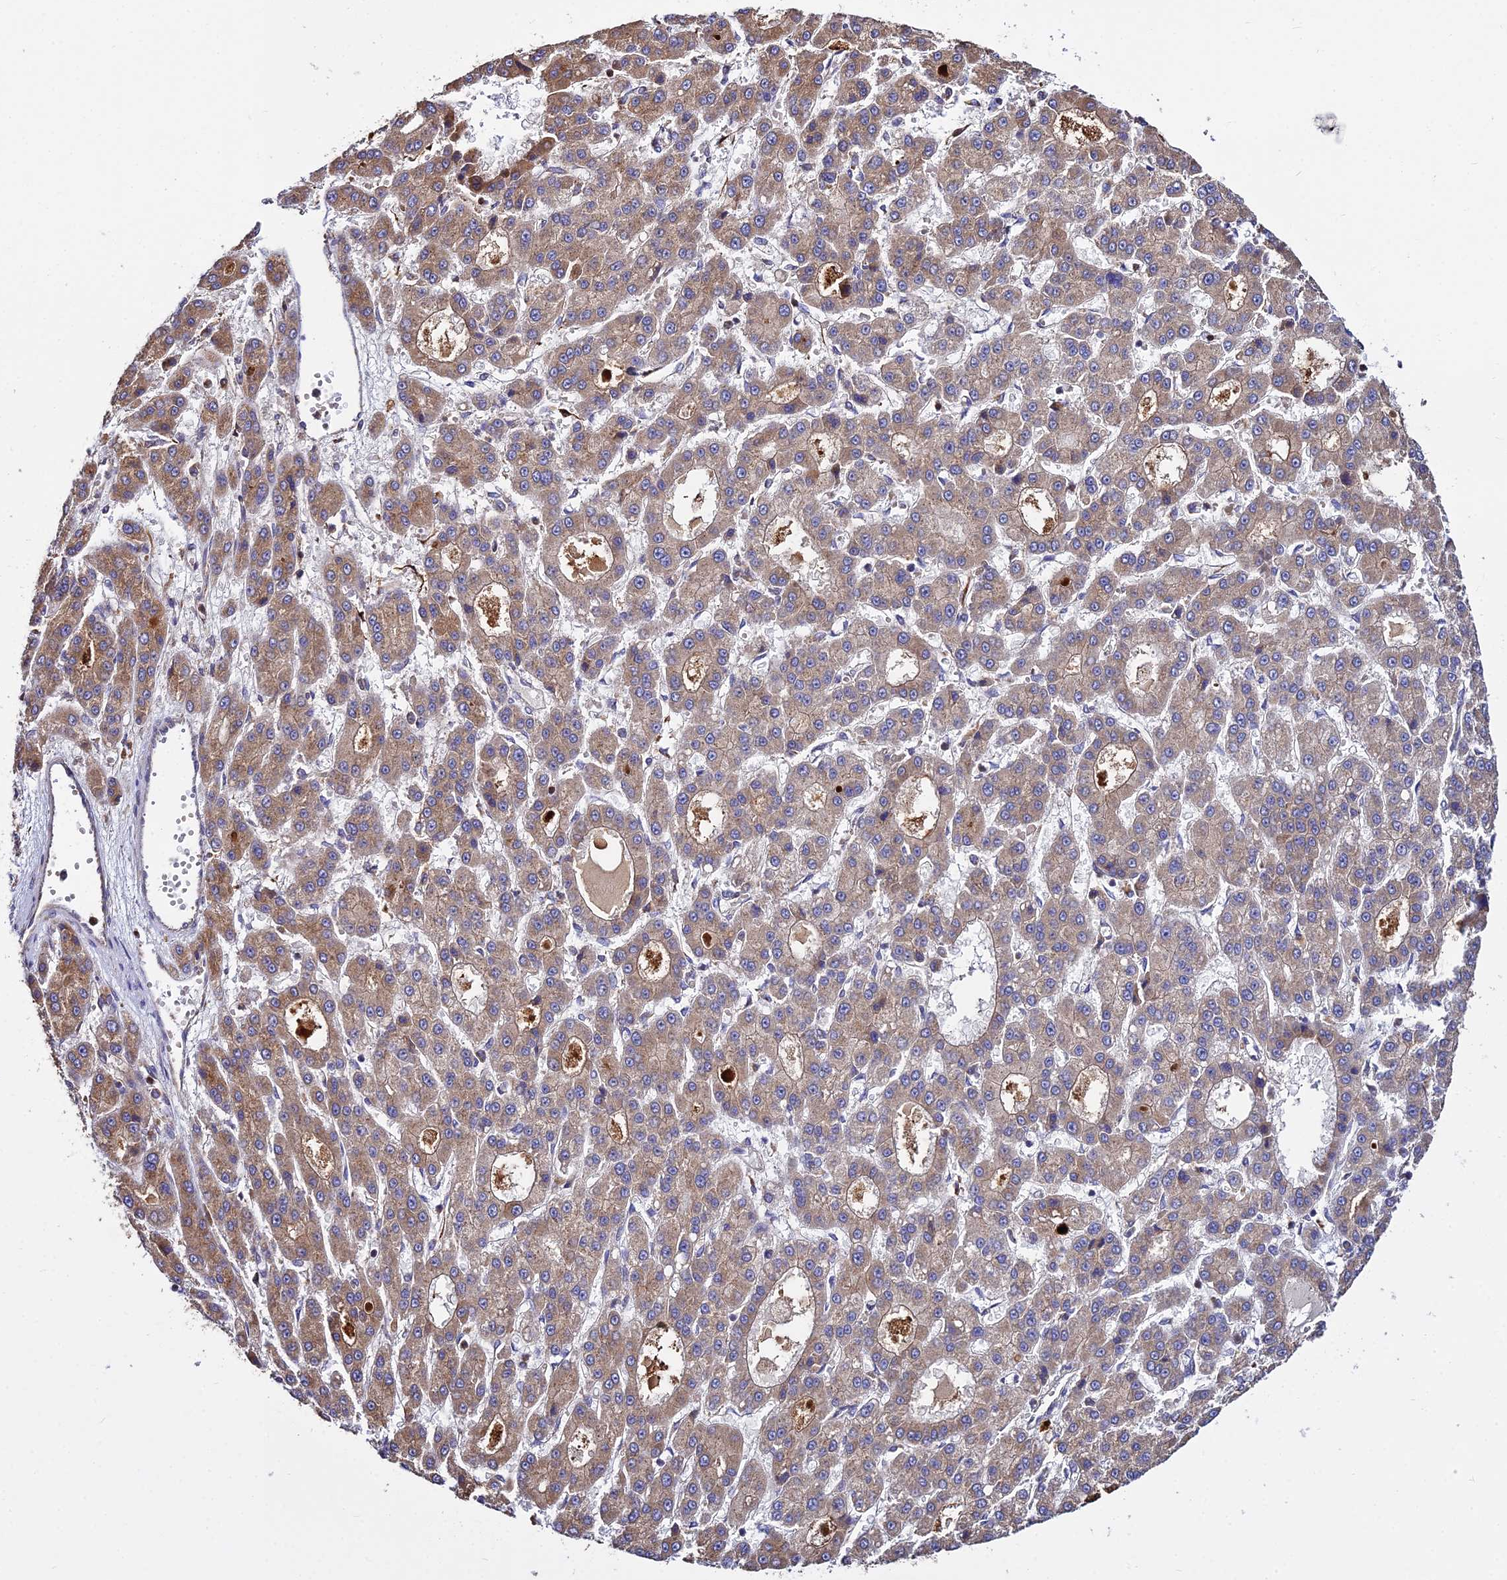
{"staining": {"intensity": "moderate", "quantity": ">75%", "location": "cytoplasmic/membranous"}, "tissue": "liver cancer", "cell_type": "Tumor cells", "image_type": "cancer", "snomed": [{"axis": "morphology", "description": "Carcinoma, Hepatocellular, NOS"}, {"axis": "topography", "description": "Liver"}], "caption": "High-power microscopy captured an IHC micrograph of liver cancer, revealing moderate cytoplasmic/membranous positivity in about >75% of tumor cells.", "gene": "PEX19", "patient": {"sex": "male", "age": 70}}